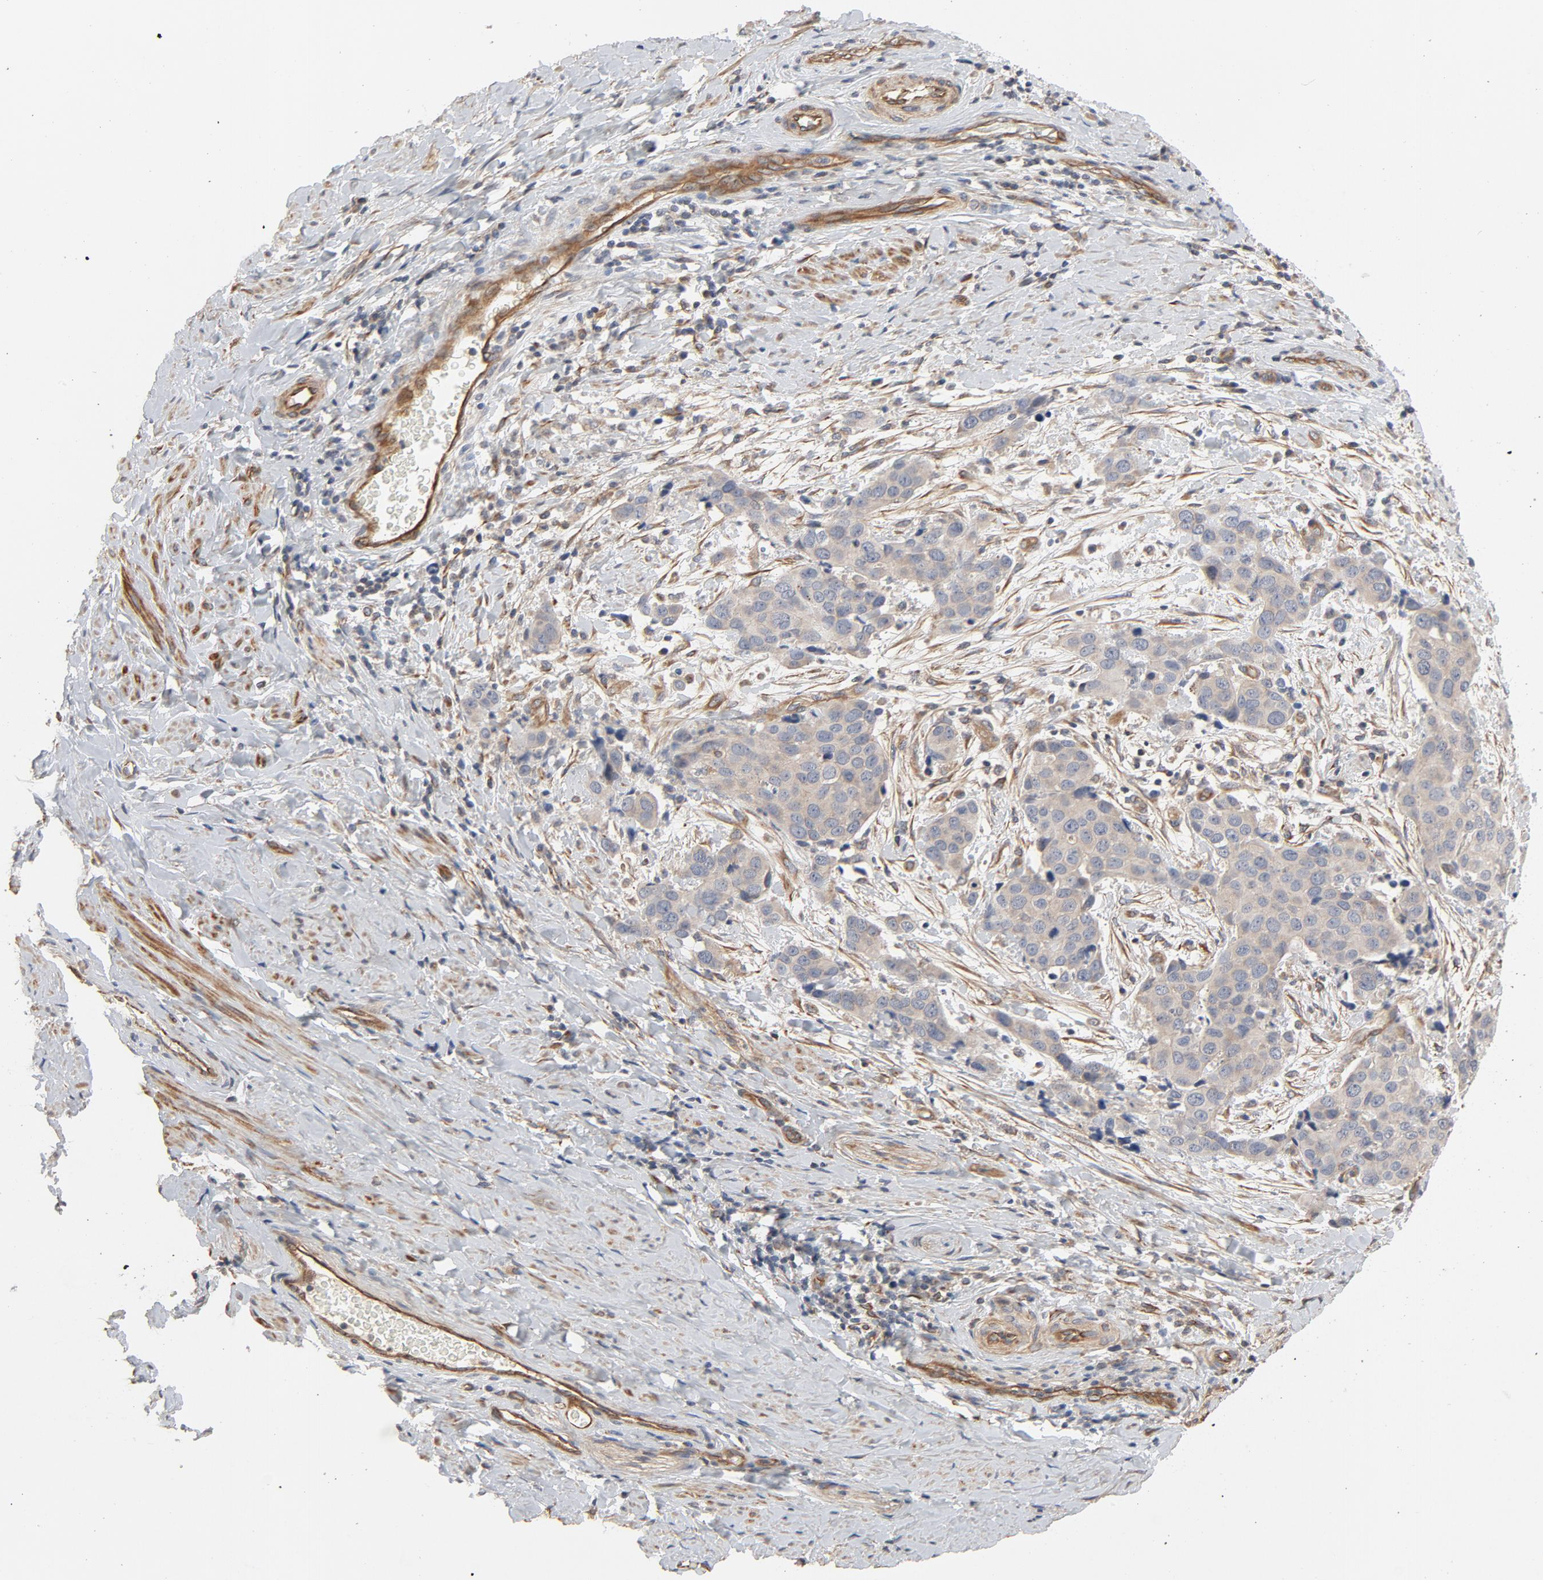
{"staining": {"intensity": "moderate", "quantity": ">75%", "location": "cytoplasmic/membranous"}, "tissue": "cervical cancer", "cell_type": "Tumor cells", "image_type": "cancer", "snomed": [{"axis": "morphology", "description": "Squamous cell carcinoma, NOS"}, {"axis": "topography", "description": "Cervix"}], "caption": "Immunohistochemical staining of human cervical cancer reveals moderate cytoplasmic/membranous protein positivity in approximately >75% of tumor cells.", "gene": "TRIOBP", "patient": {"sex": "female", "age": 54}}